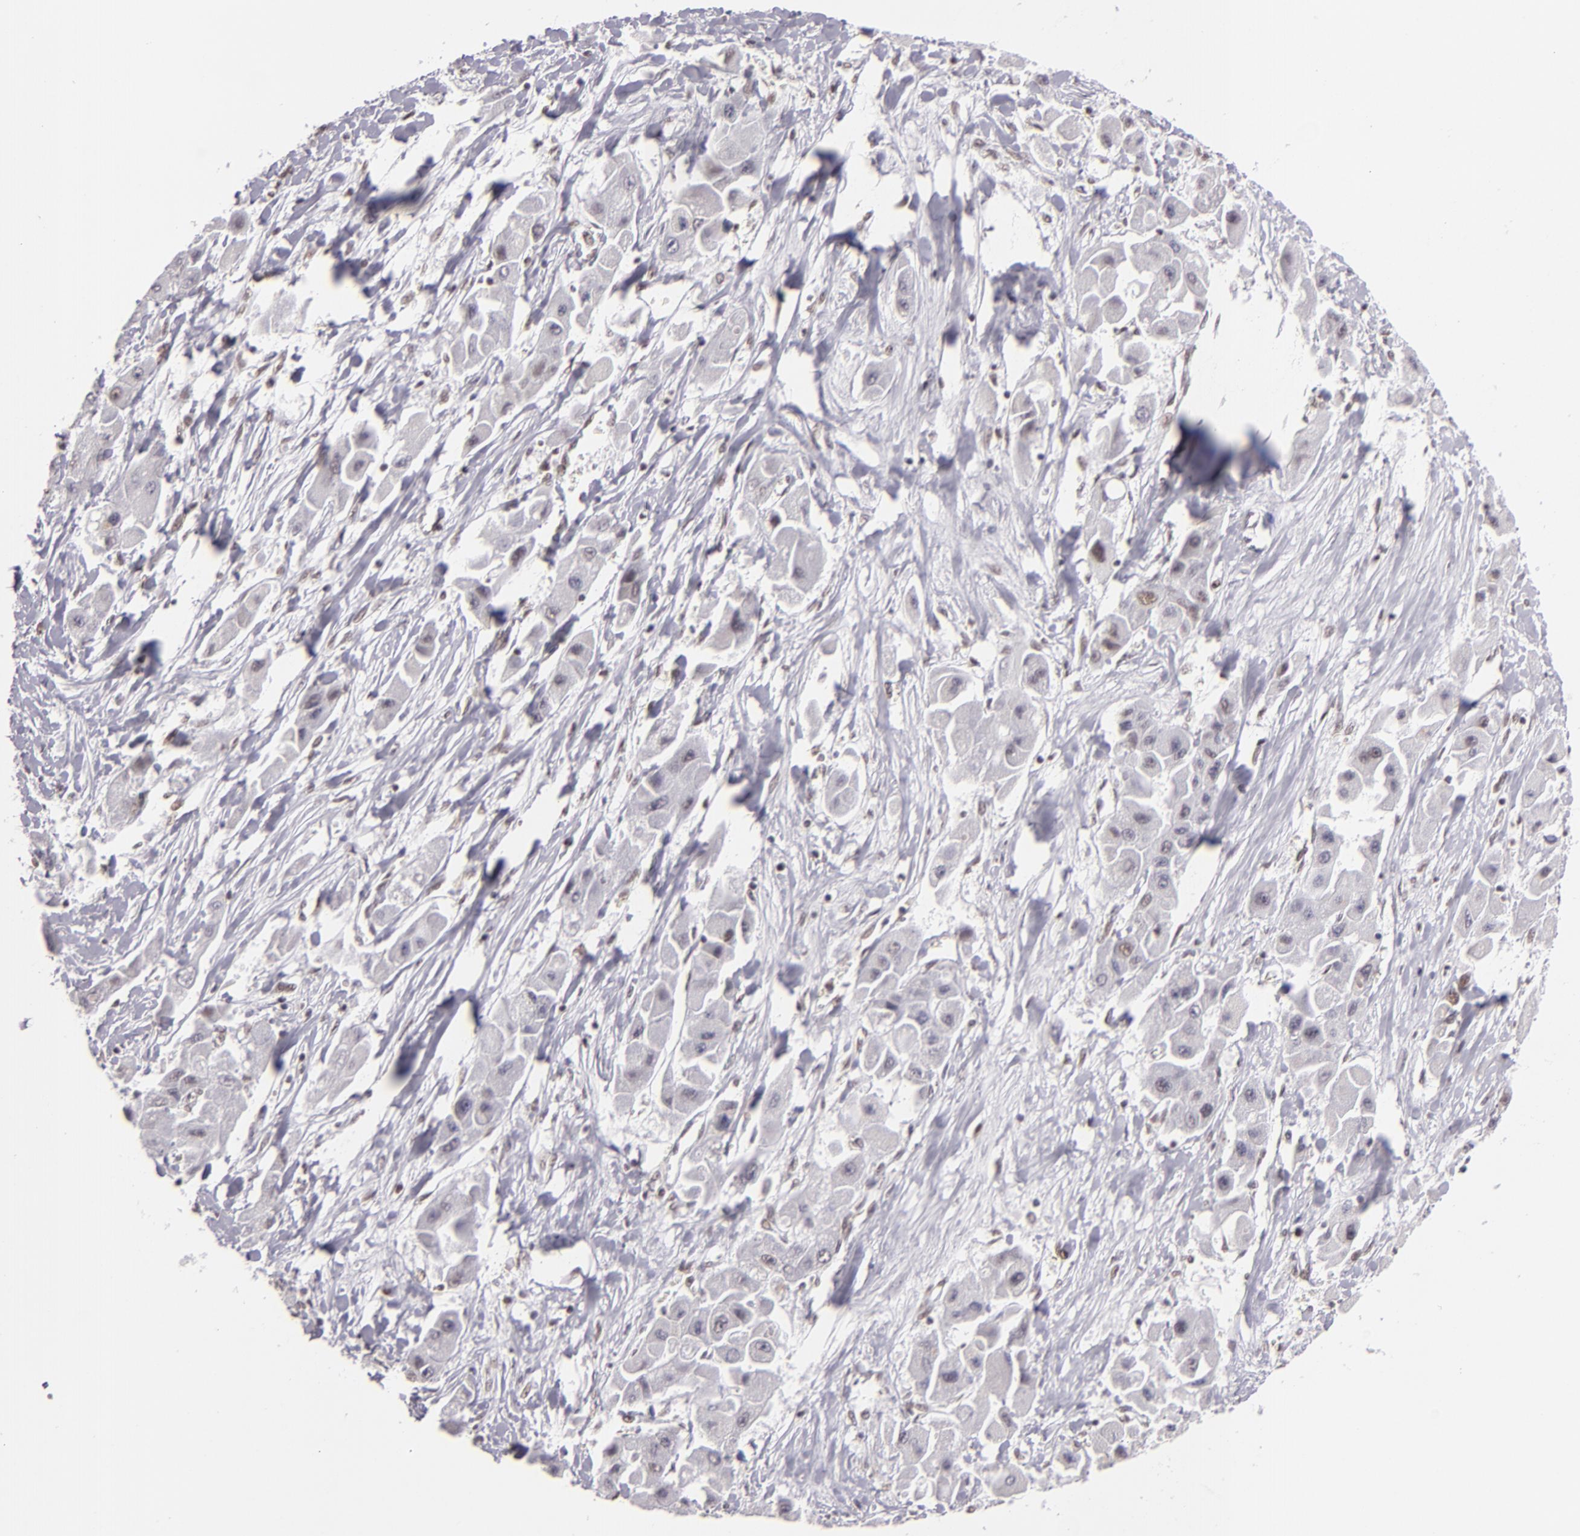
{"staining": {"intensity": "weak", "quantity": "<25%", "location": "nuclear"}, "tissue": "liver cancer", "cell_type": "Tumor cells", "image_type": "cancer", "snomed": [{"axis": "morphology", "description": "Carcinoma, Hepatocellular, NOS"}, {"axis": "topography", "description": "Liver"}], "caption": "Immunohistochemical staining of human liver cancer shows no significant staining in tumor cells.", "gene": "BRD8", "patient": {"sex": "male", "age": 24}}